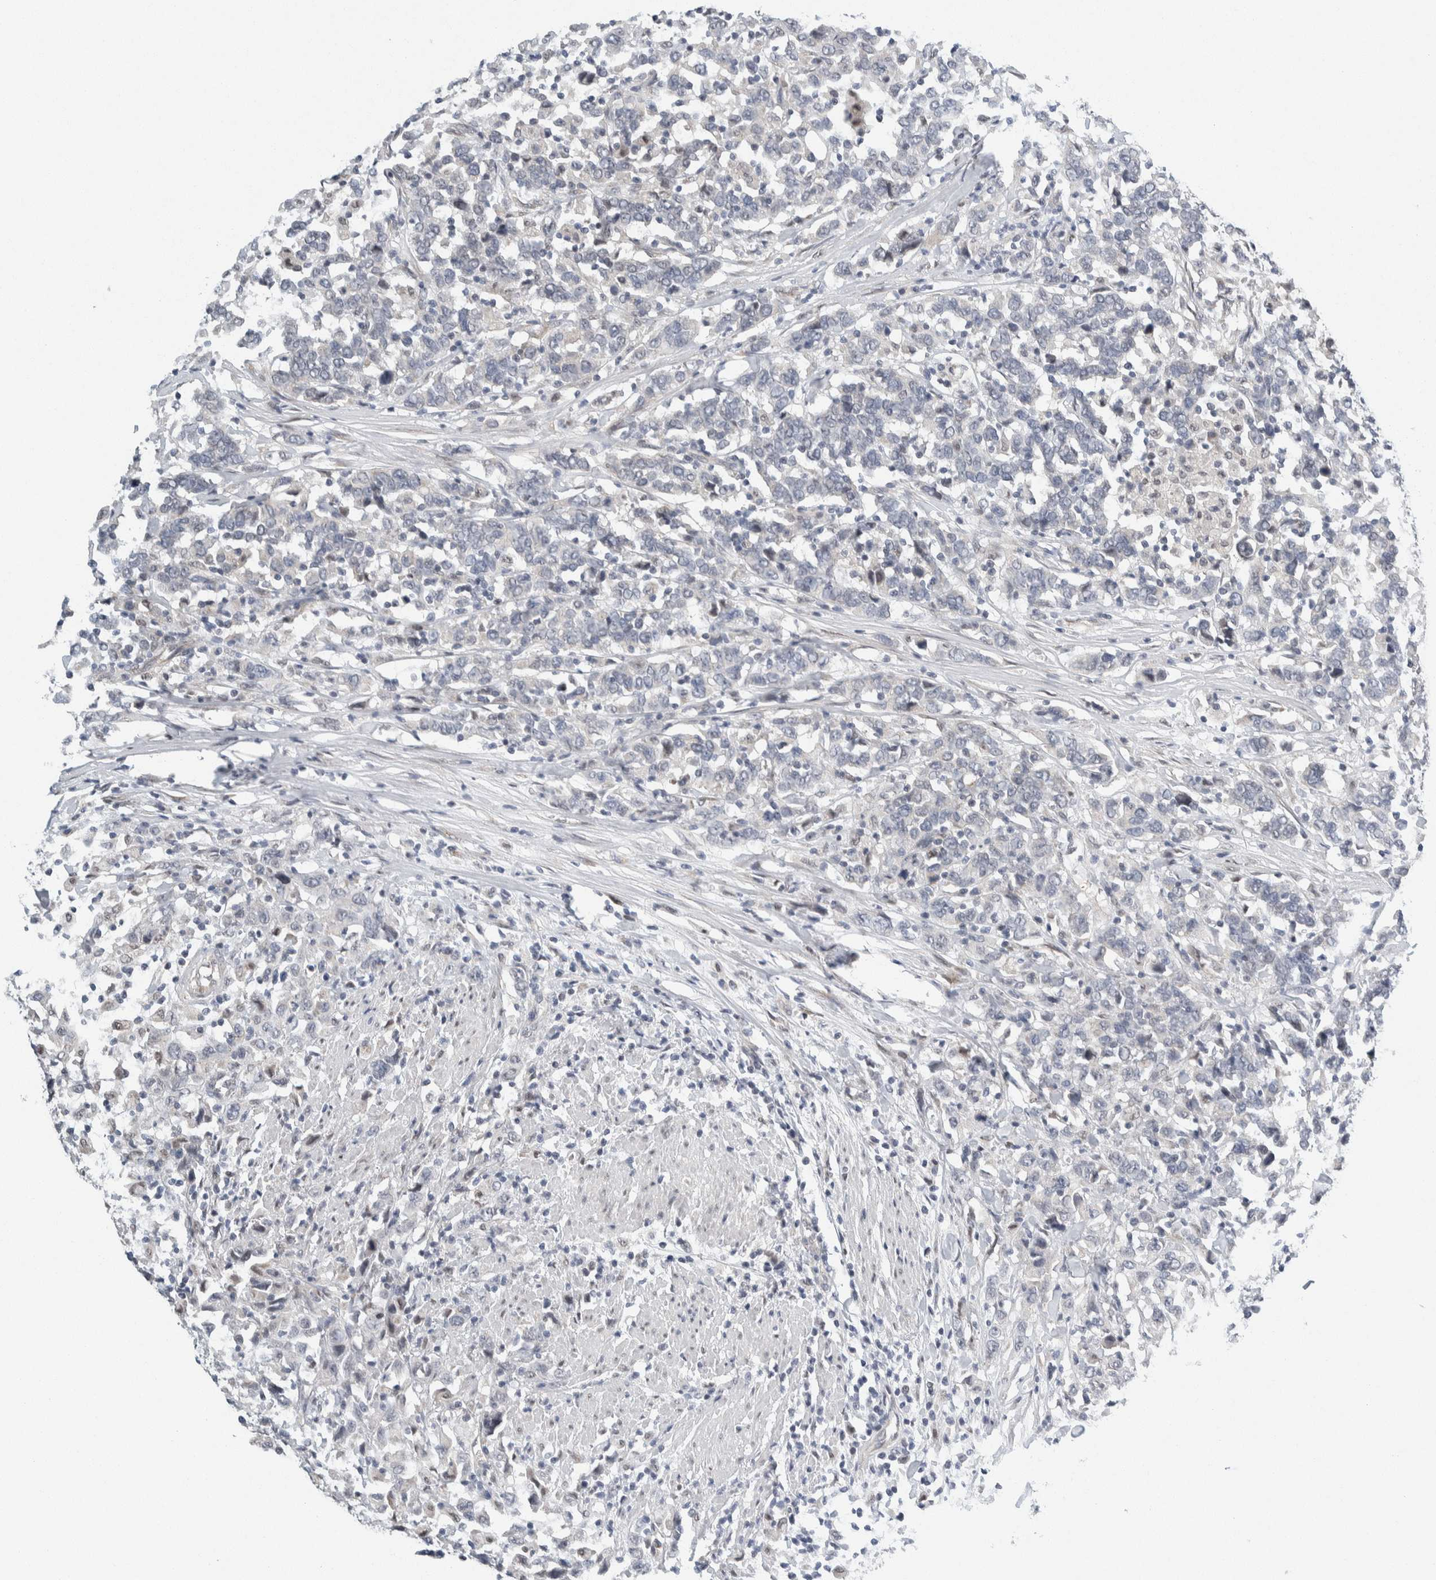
{"staining": {"intensity": "negative", "quantity": "none", "location": "none"}, "tissue": "urothelial cancer", "cell_type": "Tumor cells", "image_type": "cancer", "snomed": [{"axis": "morphology", "description": "Urothelial carcinoma, High grade"}, {"axis": "topography", "description": "Urinary bladder"}], "caption": "The image reveals no significant expression in tumor cells of high-grade urothelial carcinoma.", "gene": "NEUROD1", "patient": {"sex": "male", "age": 61}}